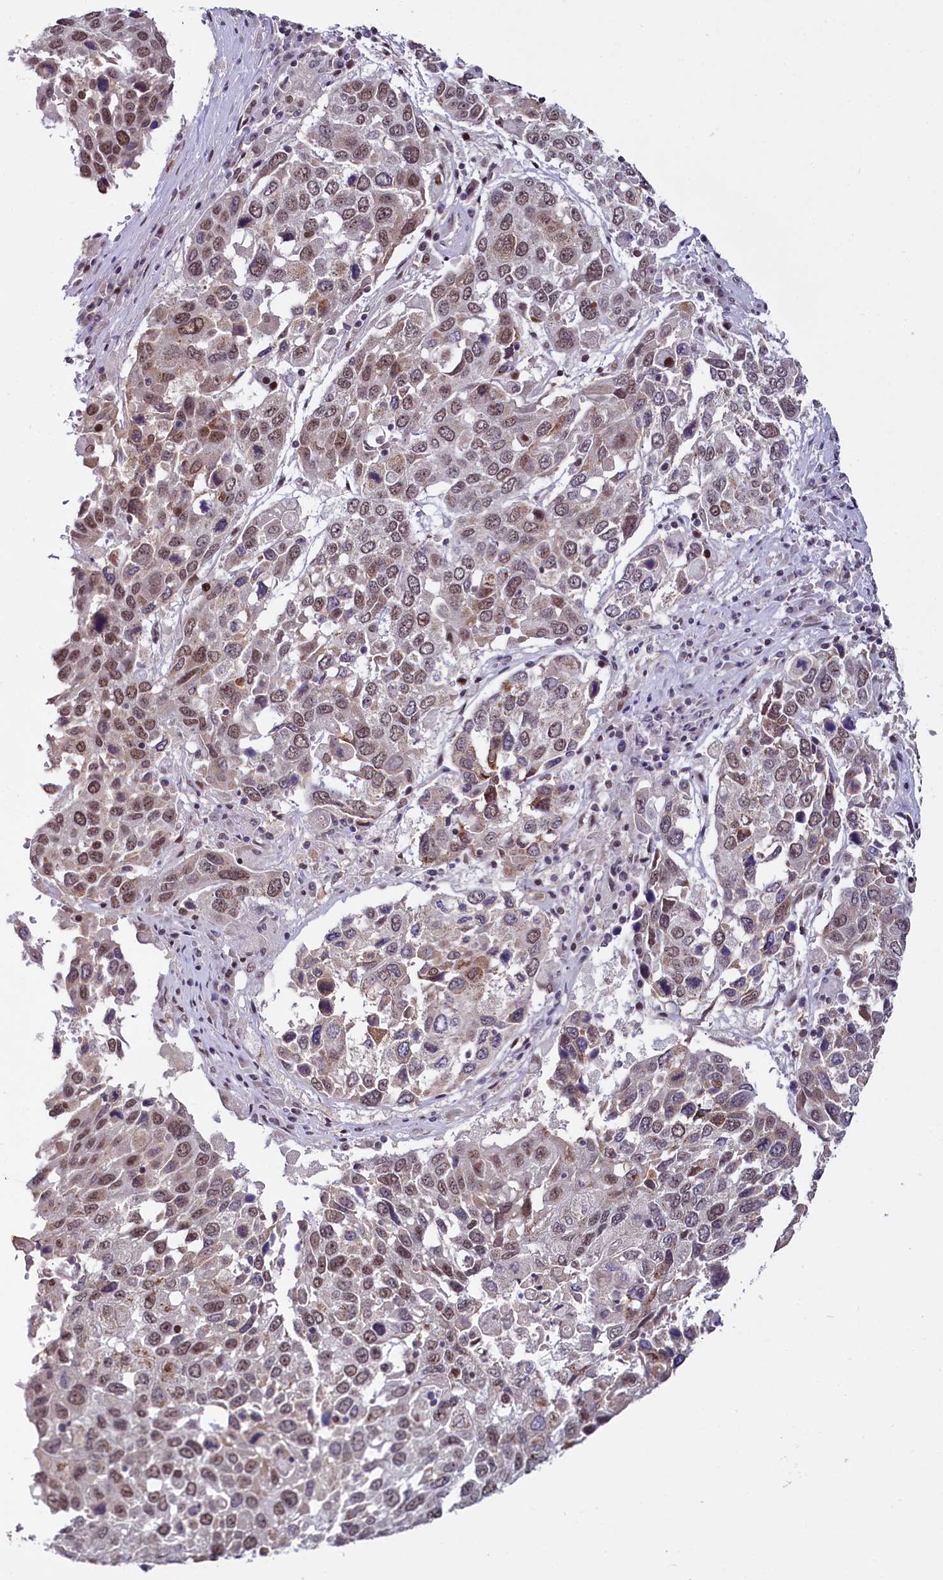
{"staining": {"intensity": "moderate", "quantity": ">75%", "location": "cytoplasmic/membranous,nuclear"}, "tissue": "lung cancer", "cell_type": "Tumor cells", "image_type": "cancer", "snomed": [{"axis": "morphology", "description": "Squamous cell carcinoma, NOS"}, {"axis": "topography", "description": "Lung"}], "caption": "Immunohistochemistry (IHC) image of neoplastic tissue: lung cancer (squamous cell carcinoma) stained using IHC reveals medium levels of moderate protein expression localized specifically in the cytoplasmic/membranous and nuclear of tumor cells, appearing as a cytoplasmic/membranous and nuclear brown color.", "gene": "SCAF11", "patient": {"sex": "male", "age": 65}}